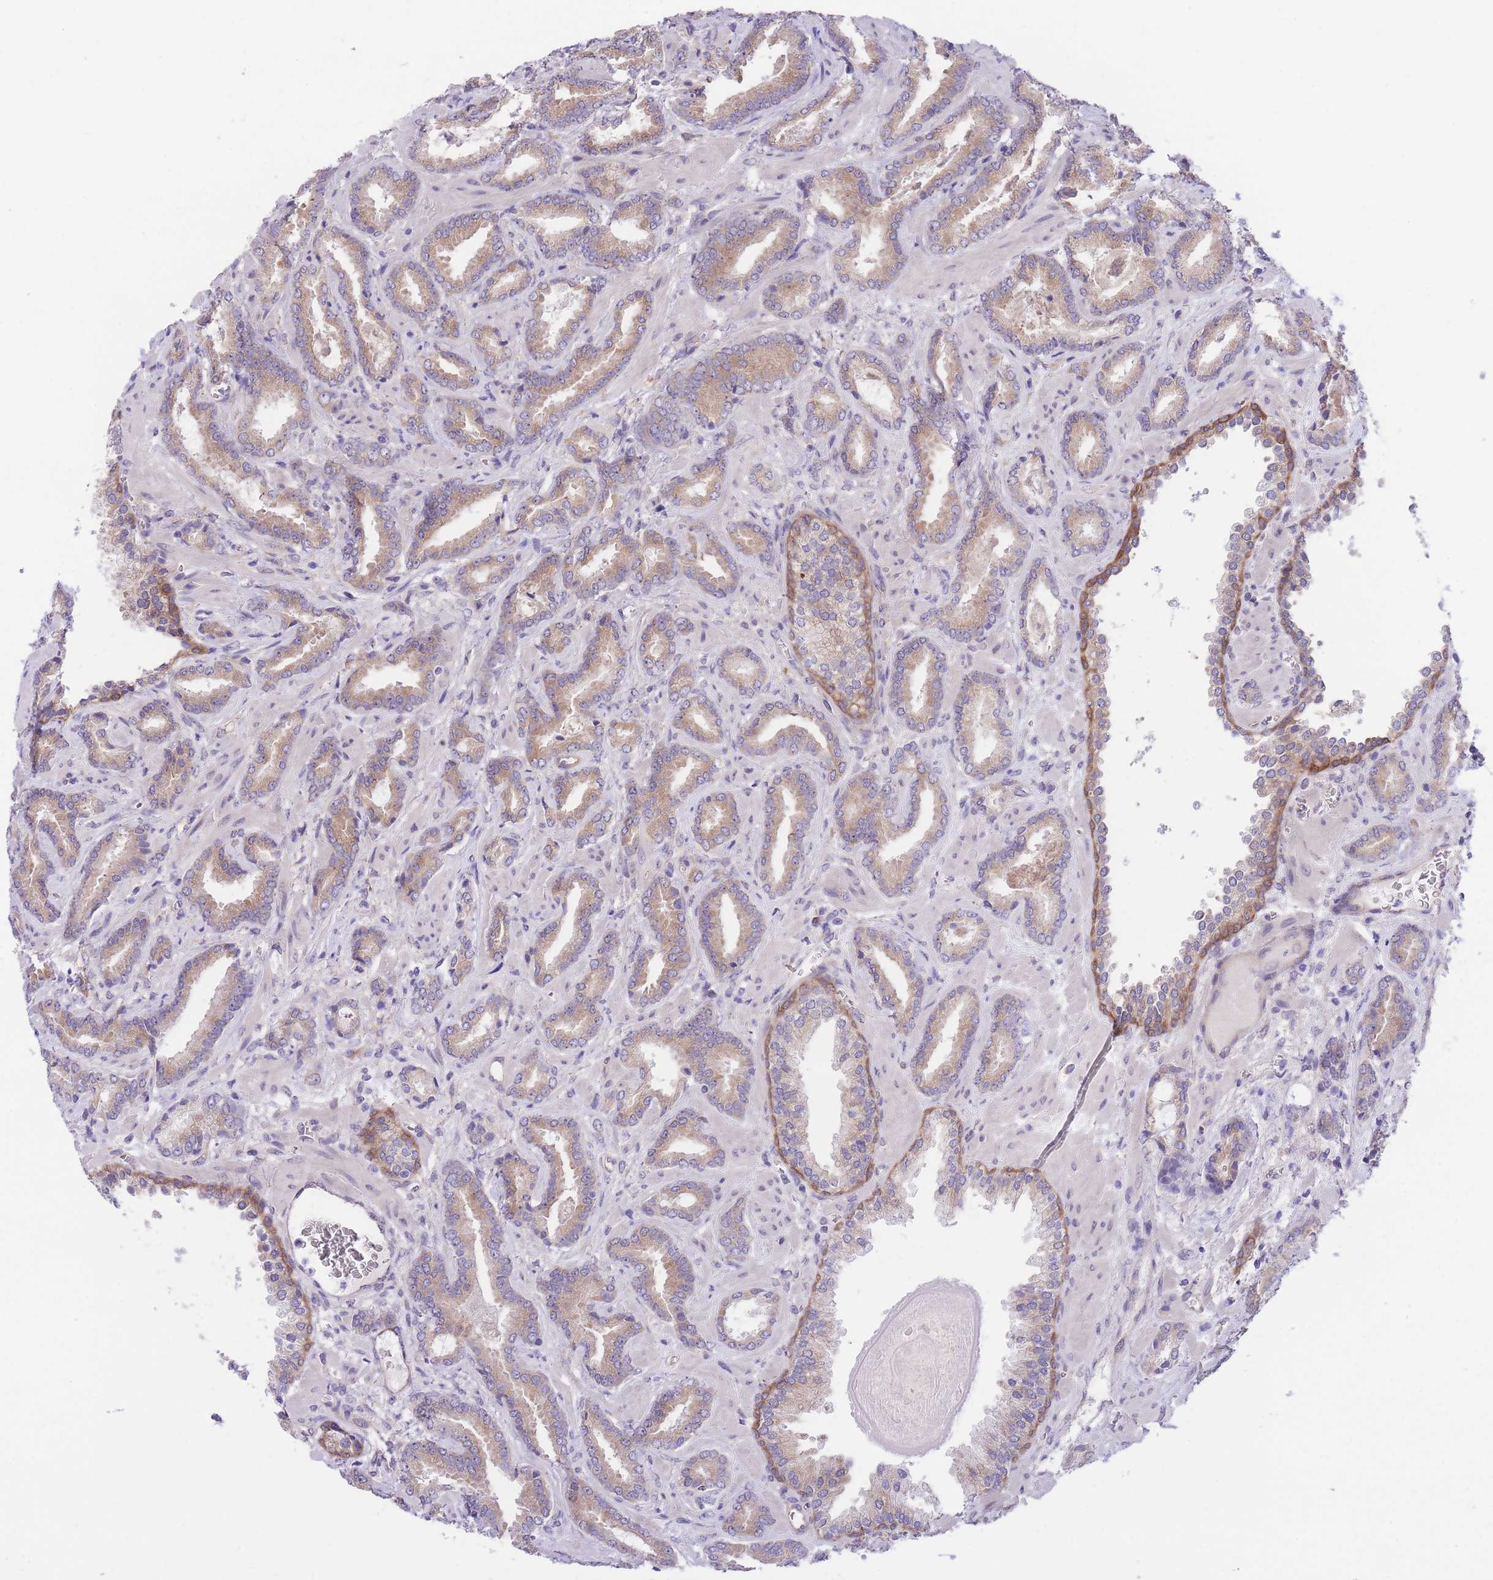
{"staining": {"intensity": "moderate", "quantity": ">75%", "location": "cytoplasmic/membranous"}, "tissue": "prostate cancer", "cell_type": "Tumor cells", "image_type": "cancer", "snomed": [{"axis": "morphology", "description": "Adenocarcinoma, Low grade"}, {"axis": "topography", "description": "Prostate"}], "caption": "Immunohistochemistry histopathology image of neoplastic tissue: prostate adenocarcinoma (low-grade) stained using immunohistochemistry exhibits medium levels of moderate protein expression localized specifically in the cytoplasmic/membranous of tumor cells, appearing as a cytoplasmic/membranous brown color.", "gene": "WWOX", "patient": {"sex": "male", "age": 62}}